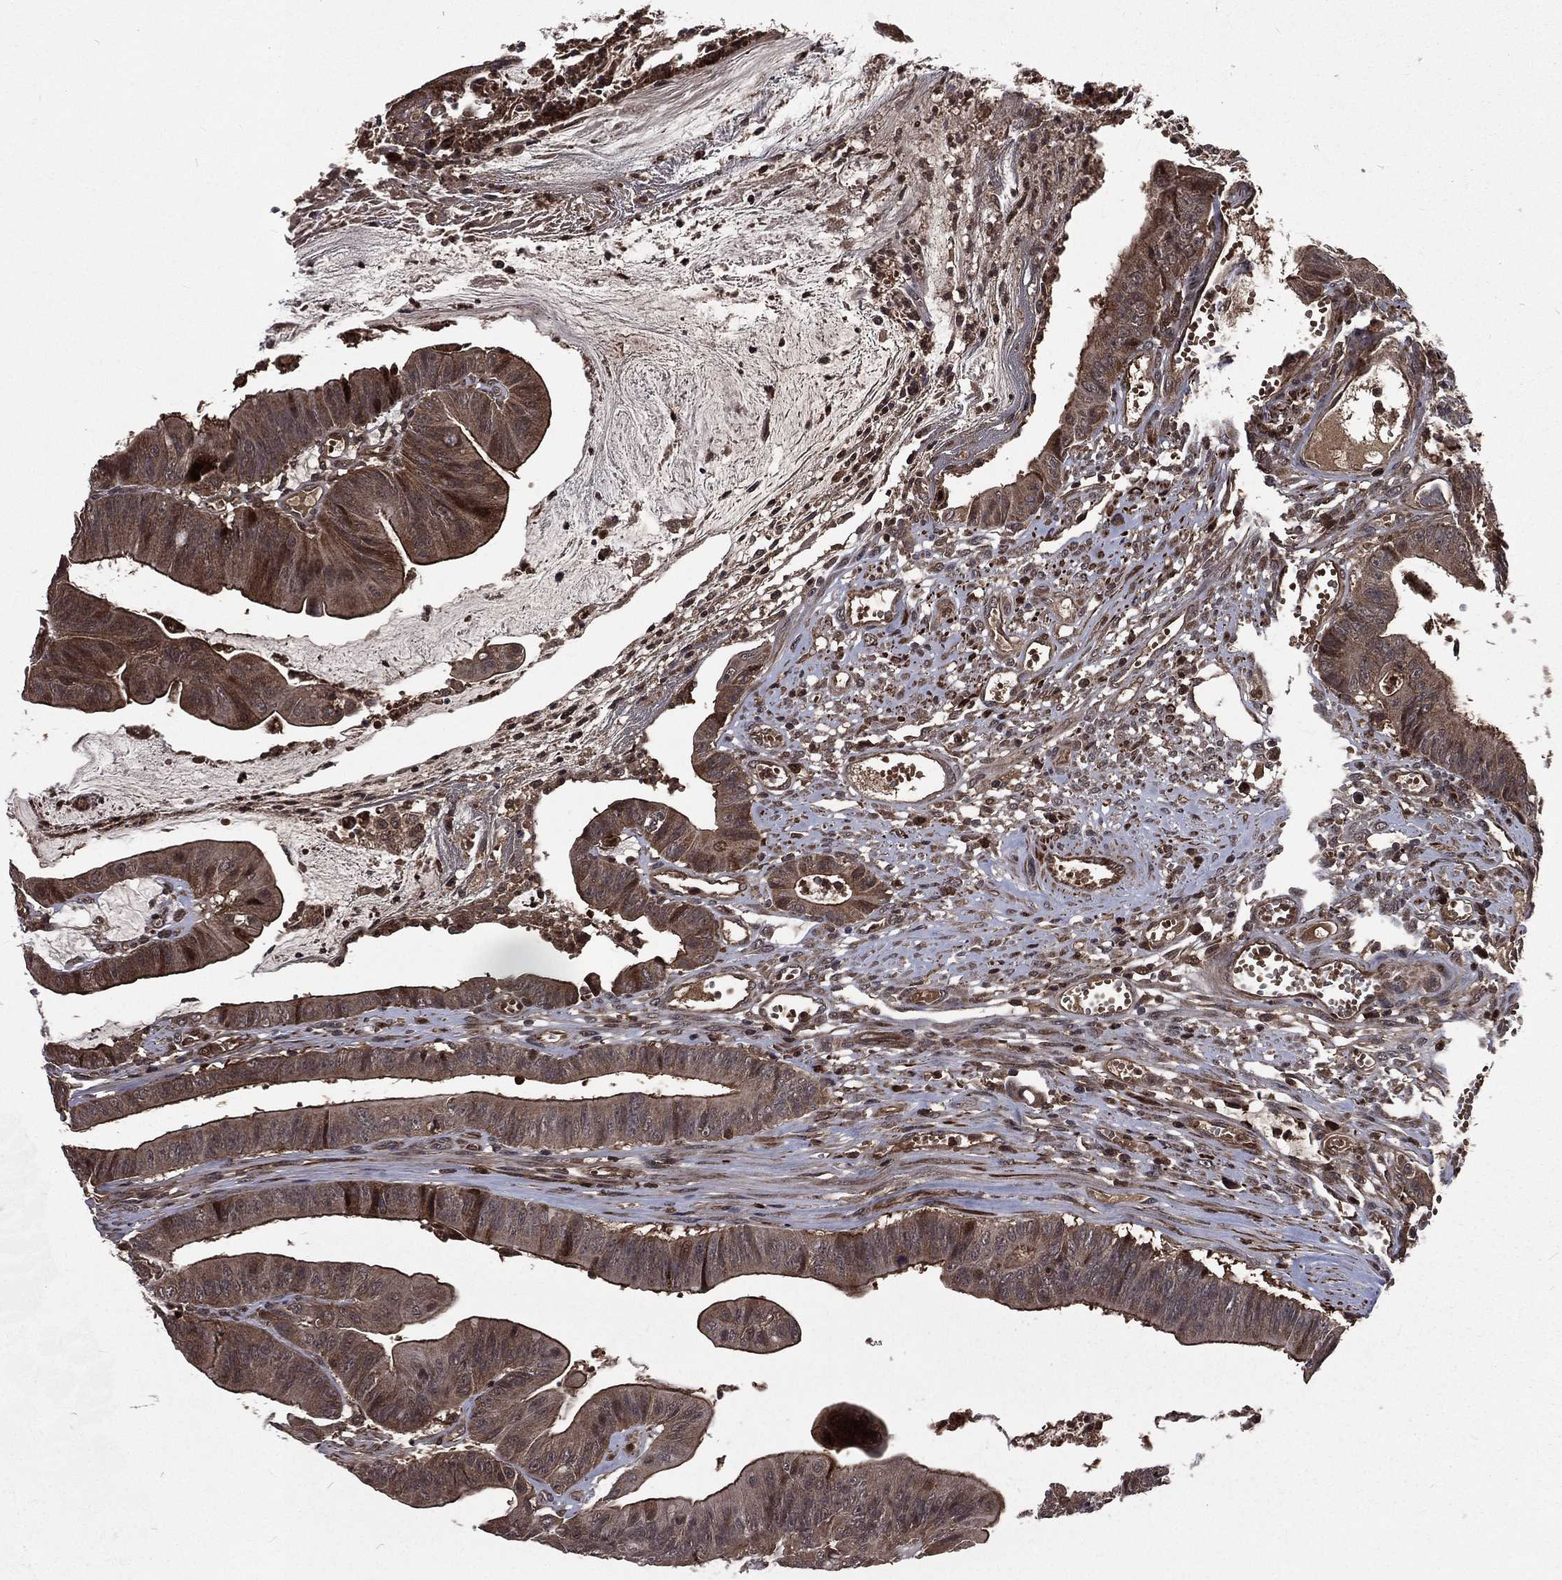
{"staining": {"intensity": "weak", "quantity": "25%-75%", "location": "cytoplasmic/membranous"}, "tissue": "colorectal cancer", "cell_type": "Tumor cells", "image_type": "cancer", "snomed": [{"axis": "morphology", "description": "Adenocarcinoma, NOS"}, {"axis": "topography", "description": "Colon"}], "caption": "Weak cytoplasmic/membranous positivity is seen in approximately 25%-75% of tumor cells in colorectal cancer (adenocarcinoma).", "gene": "LENG8", "patient": {"sex": "female", "age": 69}}